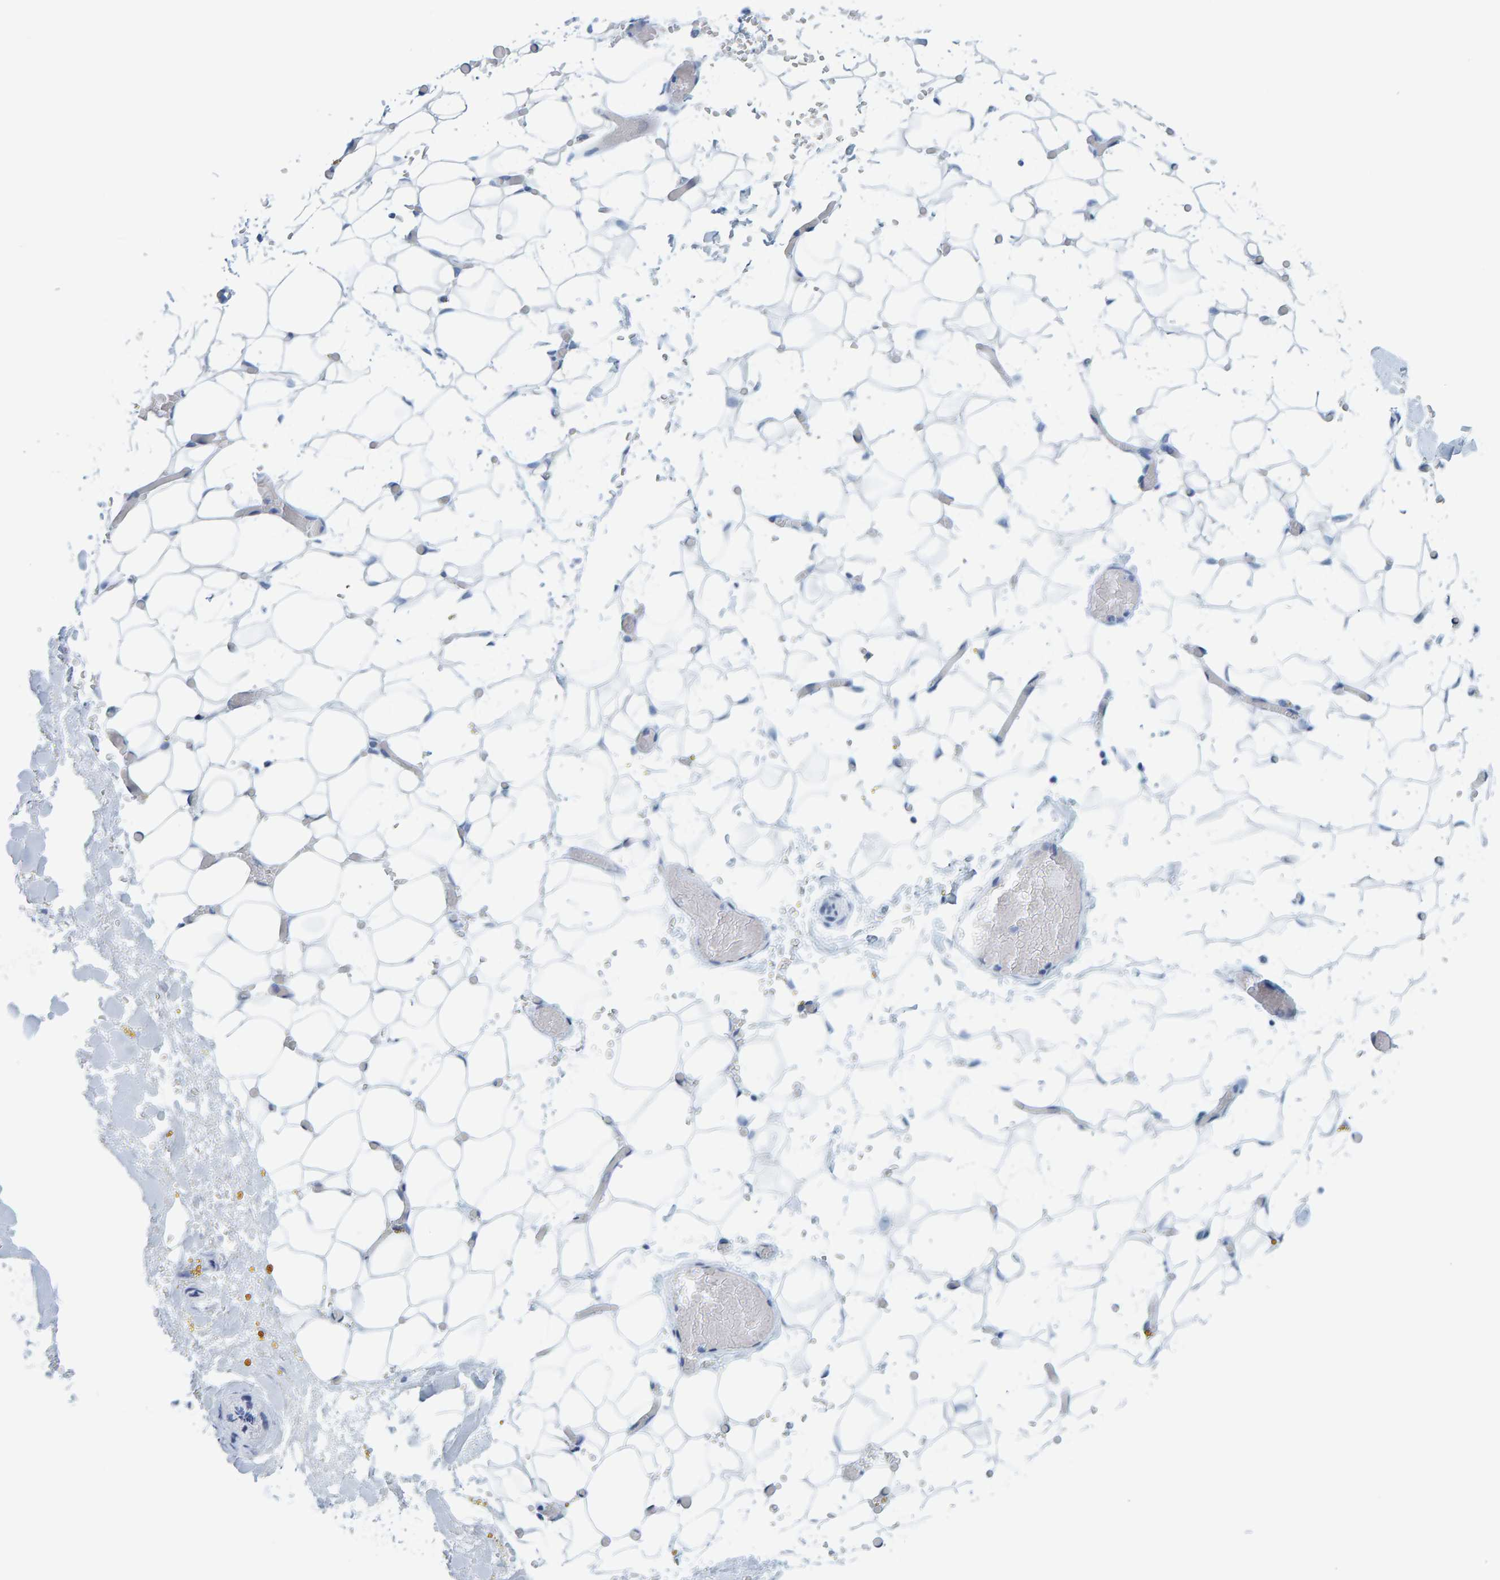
{"staining": {"intensity": "negative", "quantity": "none", "location": "none"}, "tissue": "adipose tissue", "cell_type": "Adipocytes", "image_type": "normal", "snomed": [{"axis": "morphology", "description": "Normal tissue, NOS"}, {"axis": "topography", "description": "Kidney"}, {"axis": "topography", "description": "Peripheral nerve tissue"}], "caption": "DAB immunohistochemical staining of unremarkable human adipose tissue shows no significant staining in adipocytes.", "gene": "SFTPC", "patient": {"sex": "male", "age": 7}}